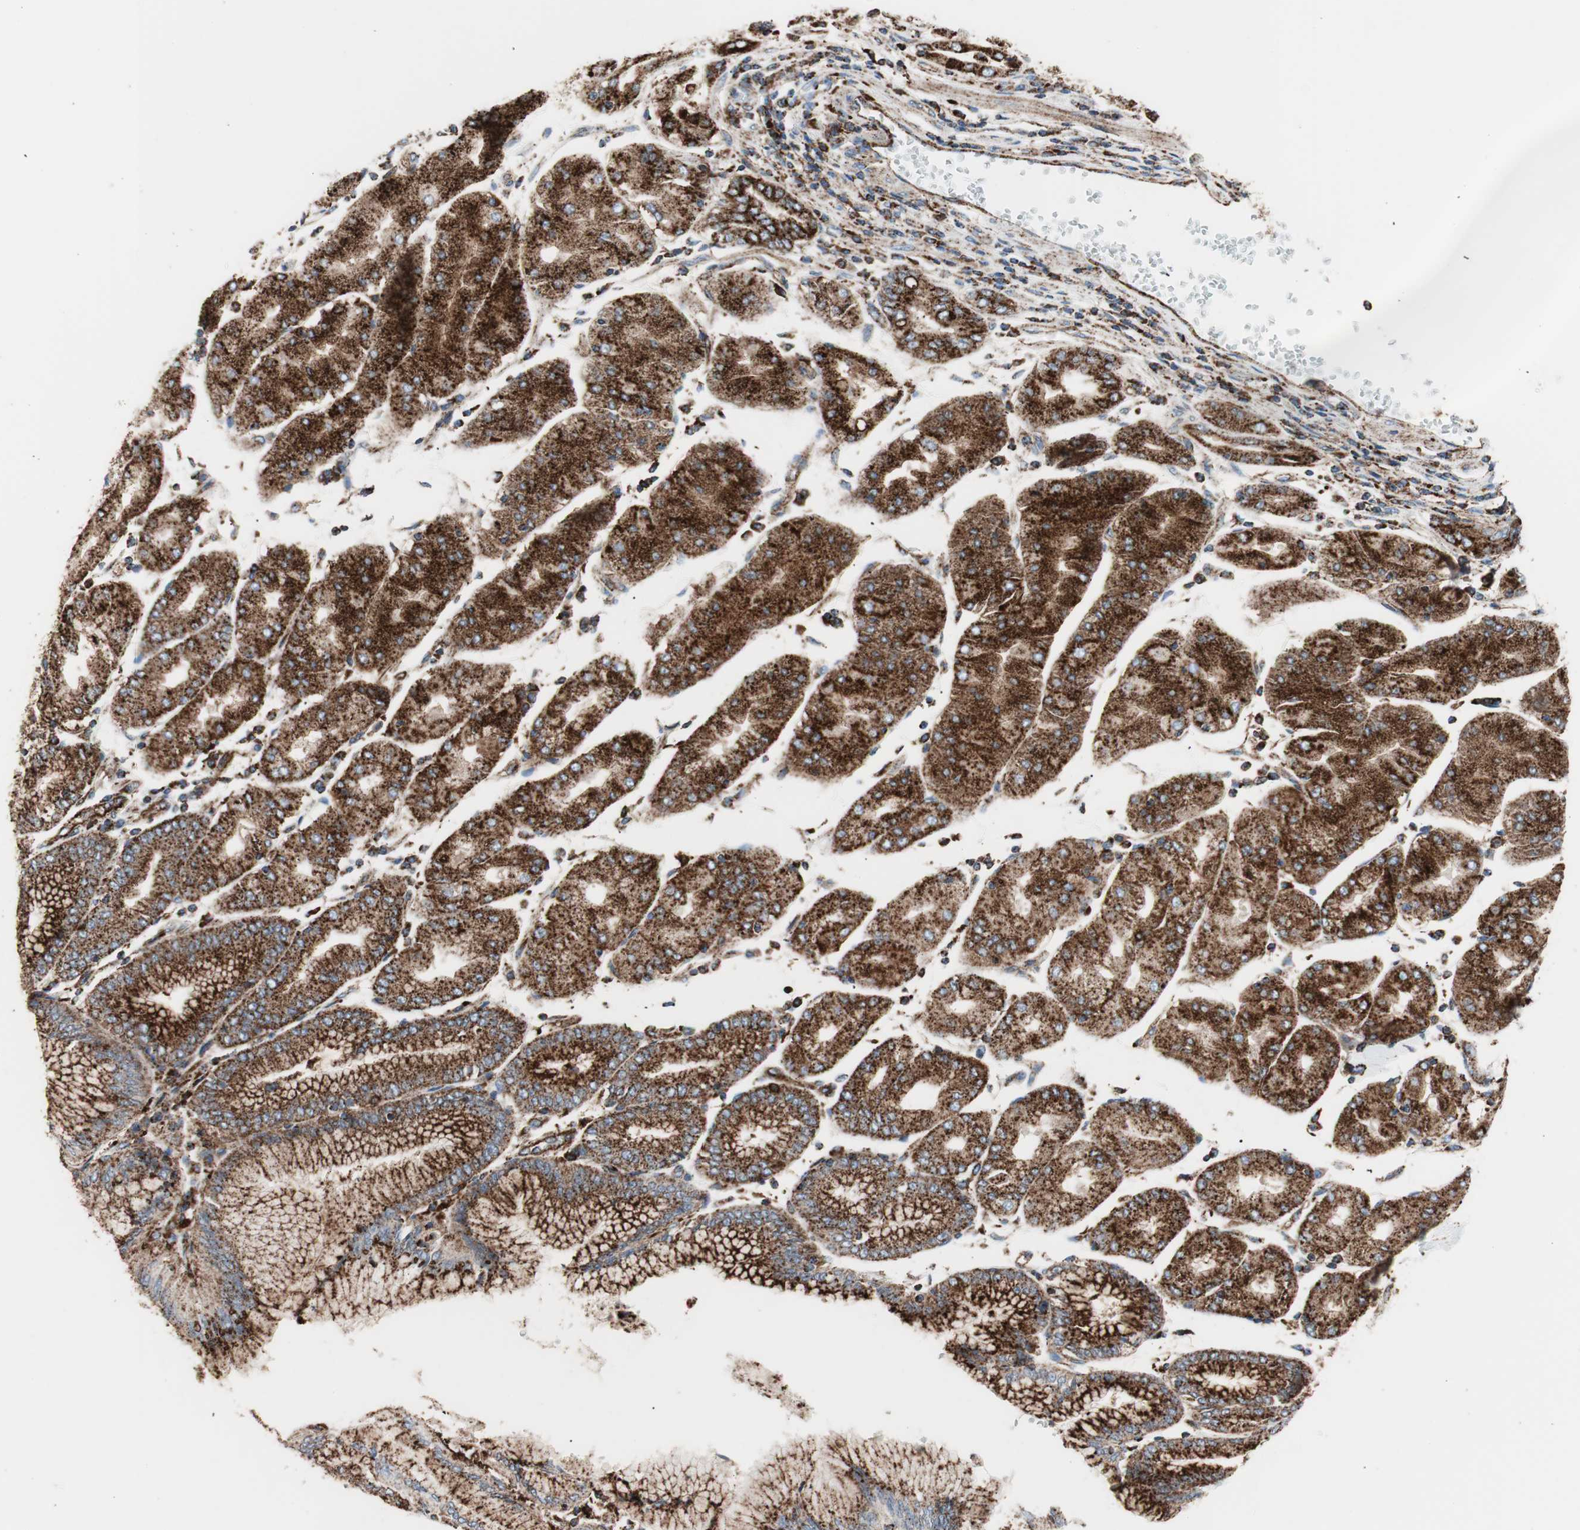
{"staining": {"intensity": "strong", "quantity": ">75%", "location": "cytoplasmic/membranous"}, "tissue": "stomach cancer", "cell_type": "Tumor cells", "image_type": "cancer", "snomed": [{"axis": "morphology", "description": "Normal tissue, NOS"}, {"axis": "morphology", "description": "Adenocarcinoma, NOS"}, {"axis": "topography", "description": "Stomach, upper"}, {"axis": "topography", "description": "Stomach"}], "caption": "About >75% of tumor cells in stomach cancer reveal strong cytoplasmic/membranous protein staining as visualized by brown immunohistochemical staining.", "gene": "LAMP1", "patient": {"sex": "male", "age": 59}}